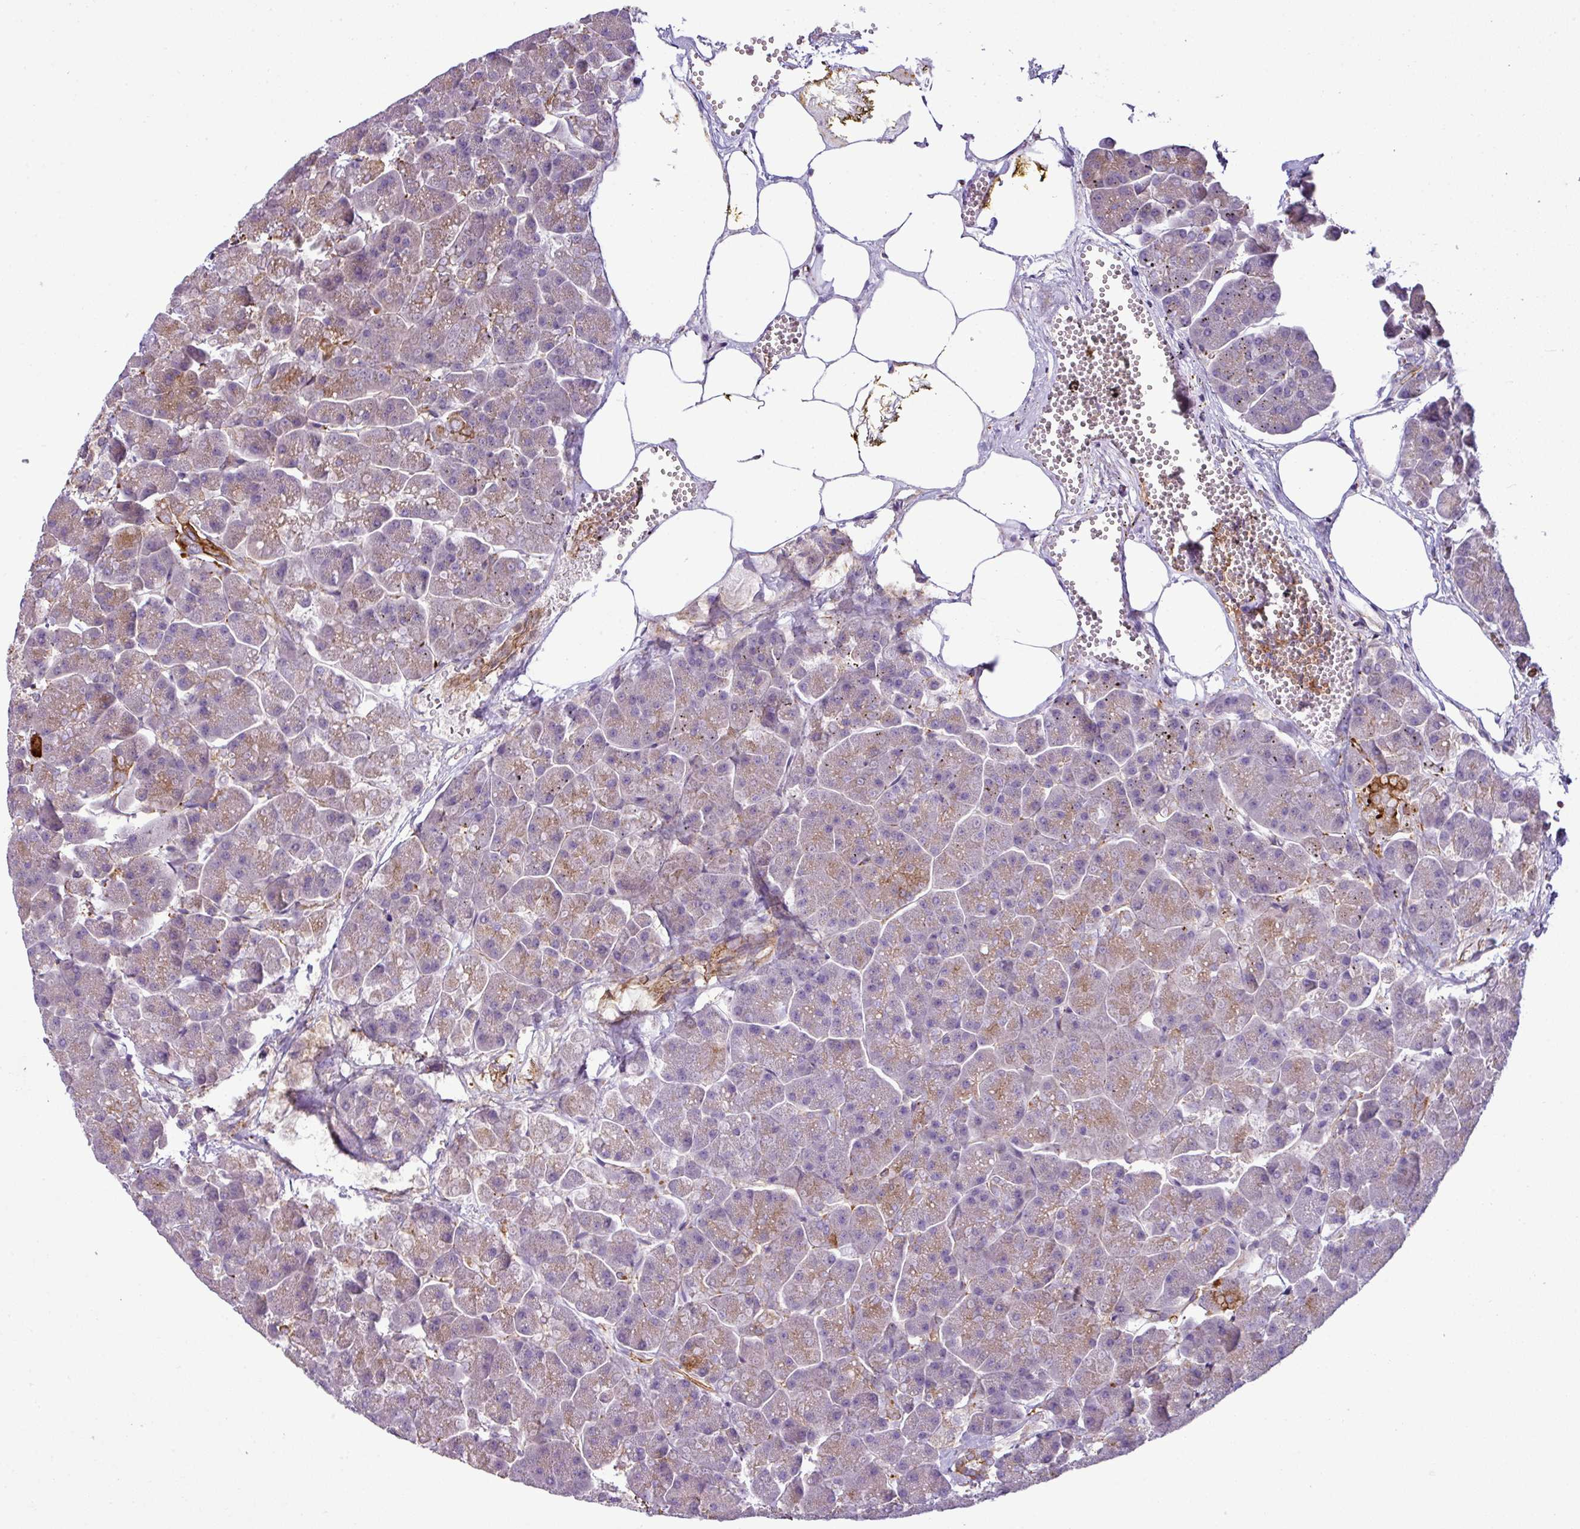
{"staining": {"intensity": "moderate", "quantity": "<25%", "location": "cytoplasmic/membranous"}, "tissue": "pancreas", "cell_type": "Exocrine glandular cells", "image_type": "normal", "snomed": [{"axis": "morphology", "description": "Normal tissue, NOS"}, {"axis": "topography", "description": "Pancreas"}, {"axis": "topography", "description": "Peripheral nerve tissue"}], "caption": "The photomicrograph displays staining of benign pancreas, revealing moderate cytoplasmic/membranous protein staining (brown color) within exocrine glandular cells.", "gene": "XNDC1N", "patient": {"sex": "male", "age": 54}}